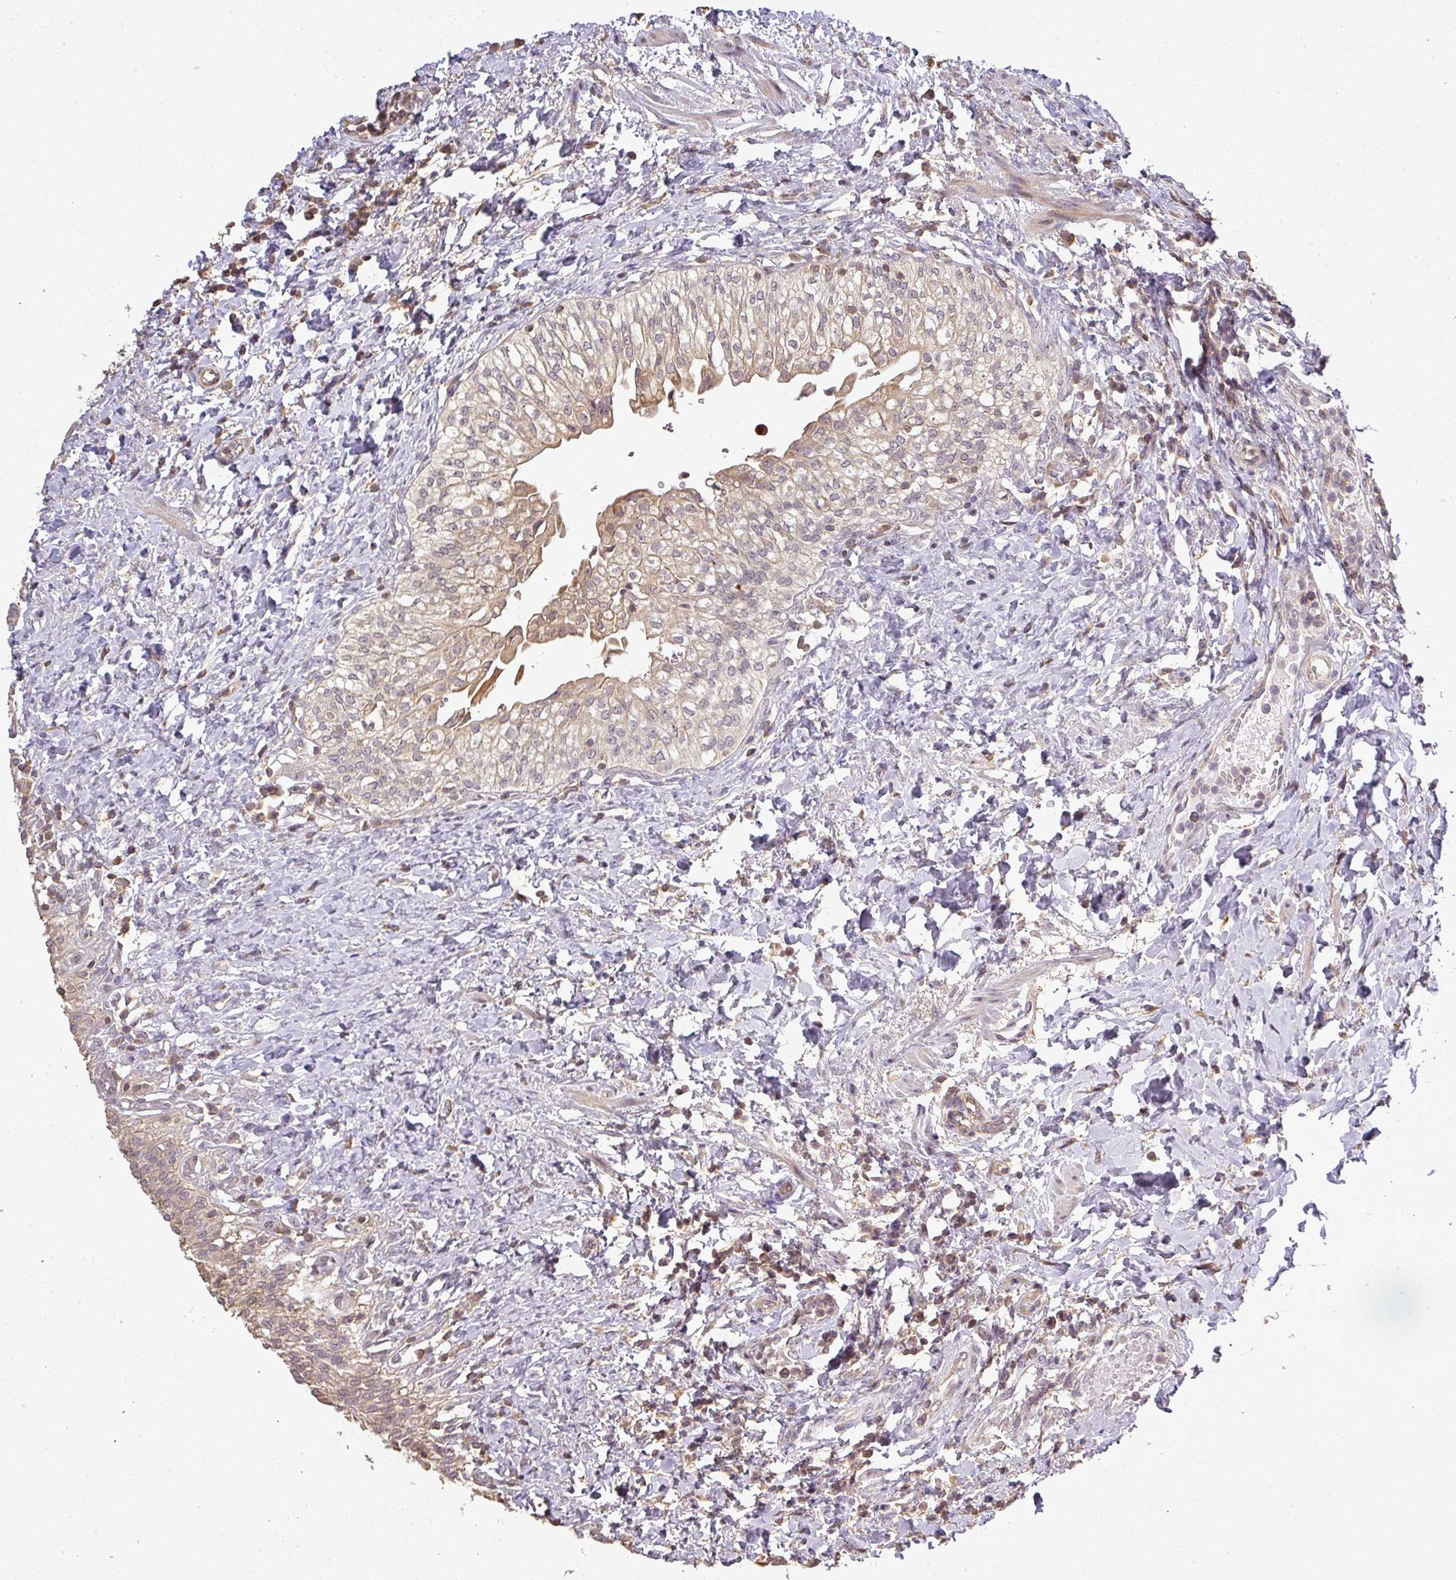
{"staining": {"intensity": "moderate", "quantity": "25%-75%", "location": "cytoplasmic/membranous,nuclear"}, "tissue": "urinary bladder", "cell_type": "Urothelial cells", "image_type": "normal", "snomed": [{"axis": "morphology", "description": "Normal tissue, NOS"}, {"axis": "morphology", "description": "Inflammation, NOS"}, {"axis": "topography", "description": "Urinary bladder"}], "caption": "Benign urinary bladder reveals moderate cytoplasmic/membranous,nuclear staining in approximately 25%-75% of urothelial cells, visualized by immunohistochemistry. The staining was performed using DAB (3,3'-diaminobenzidine), with brown indicating positive protein expression. Nuclei are stained blue with hematoxylin.", "gene": "FAIM", "patient": {"sex": "male", "age": 64}}